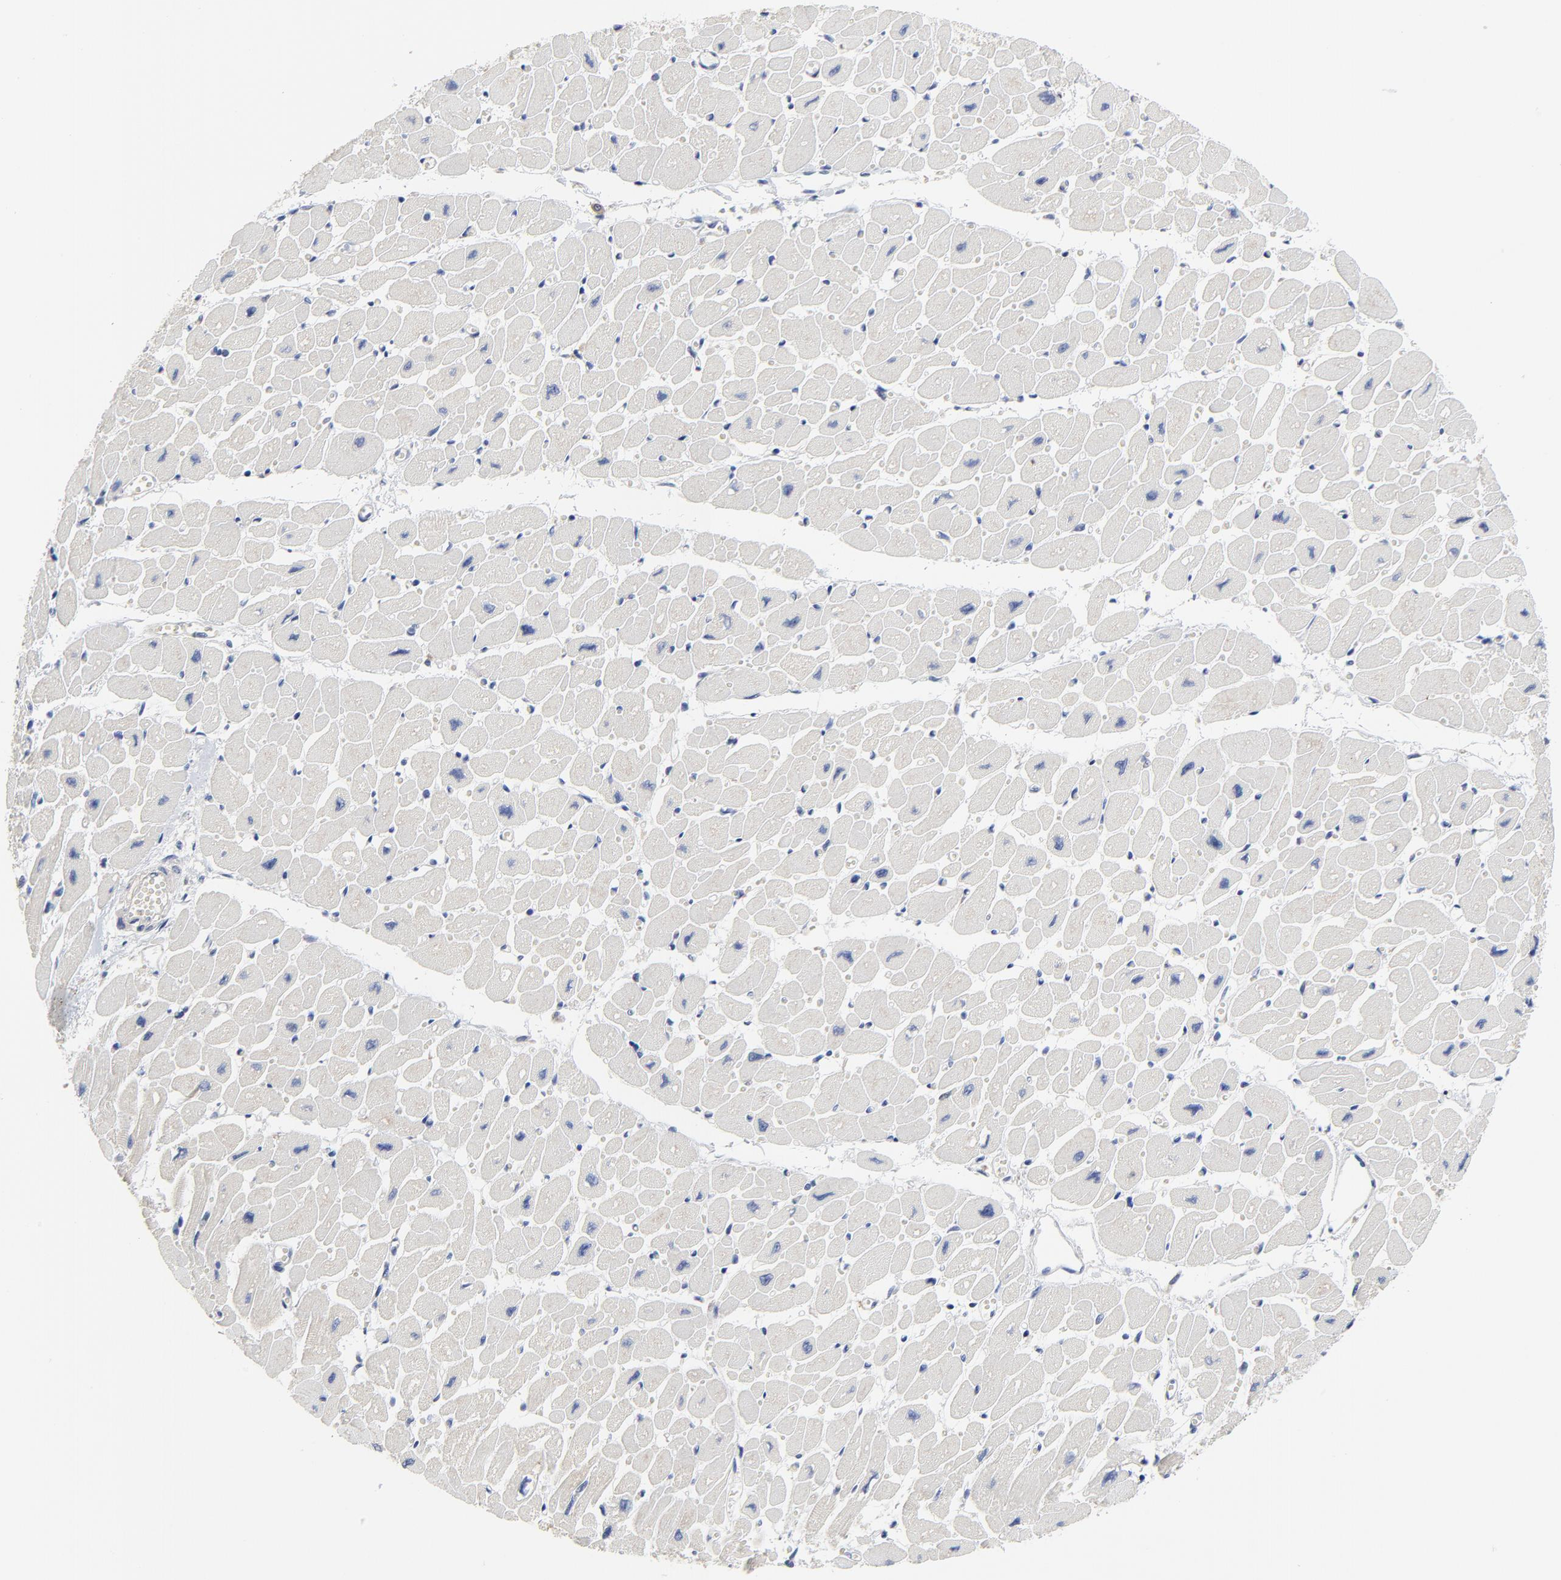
{"staining": {"intensity": "negative", "quantity": "none", "location": "none"}, "tissue": "heart muscle", "cell_type": "Cardiomyocytes", "image_type": "normal", "snomed": [{"axis": "morphology", "description": "Normal tissue, NOS"}, {"axis": "topography", "description": "Heart"}], "caption": "The histopathology image shows no significant staining in cardiomyocytes of heart muscle. (Immunohistochemistry (ihc), brightfield microscopy, high magnification).", "gene": "DHRSX", "patient": {"sex": "female", "age": 54}}